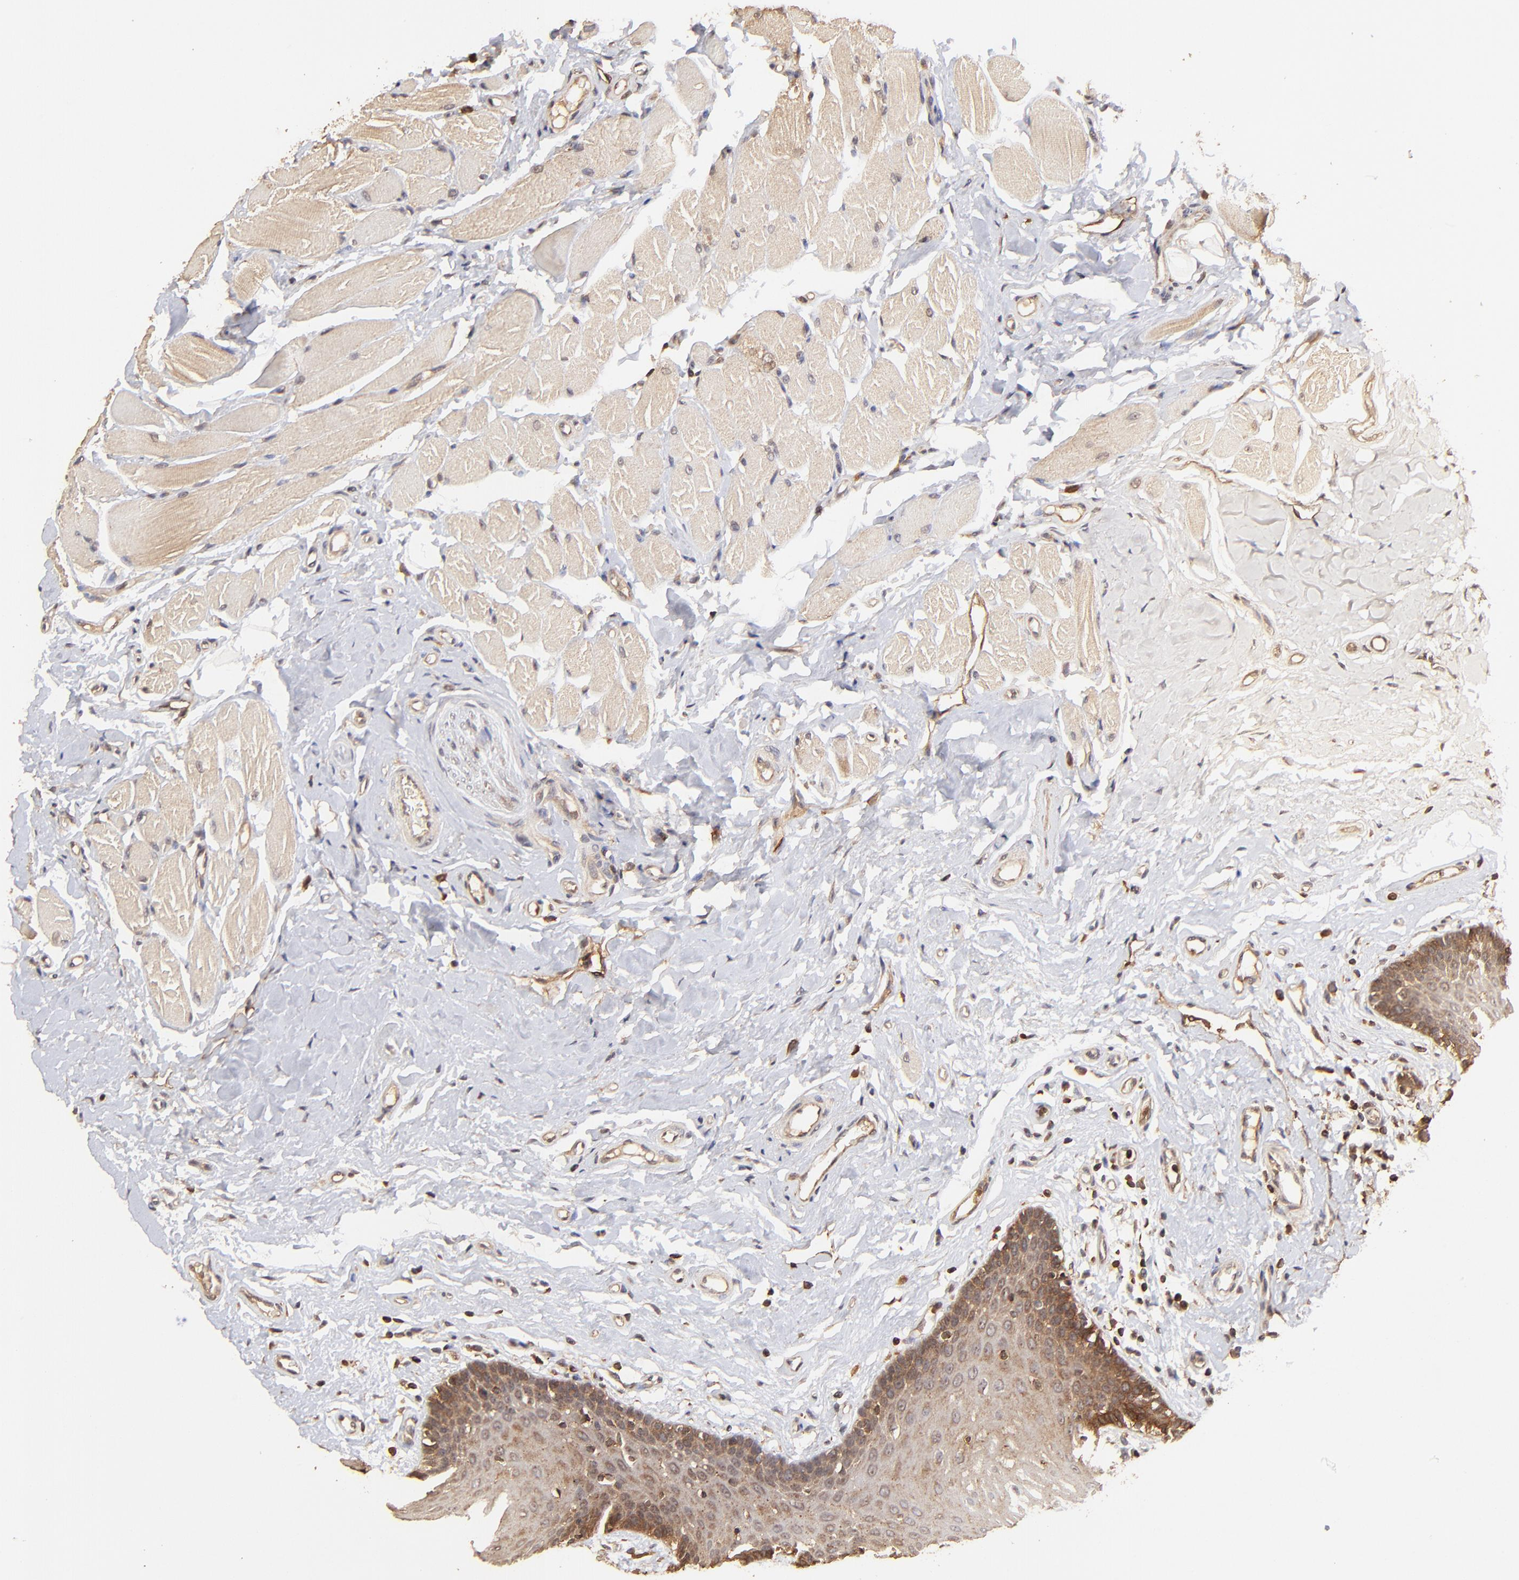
{"staining": {"intensity": "moderate", "quantity": "<25%", "location": "cytoplasmic/membranous"}, "tissue": "oral mucosa", "cell_type": "Squamous epithelial cells", "image_type": "normal", "snomed": [{"axis": "morphology", "description": "Normal tissue, NOS"}, {"axis": "topography", "description": "Oral tissue"}], "caption": "The histopathology image exhibits a brown stain indicating the presence of a protein in the cytoplasmic/membranous of squamous epithelial cells in oral mucosa.", "gene": "STON2", "patient": {"sex": "male", "age": 62}}